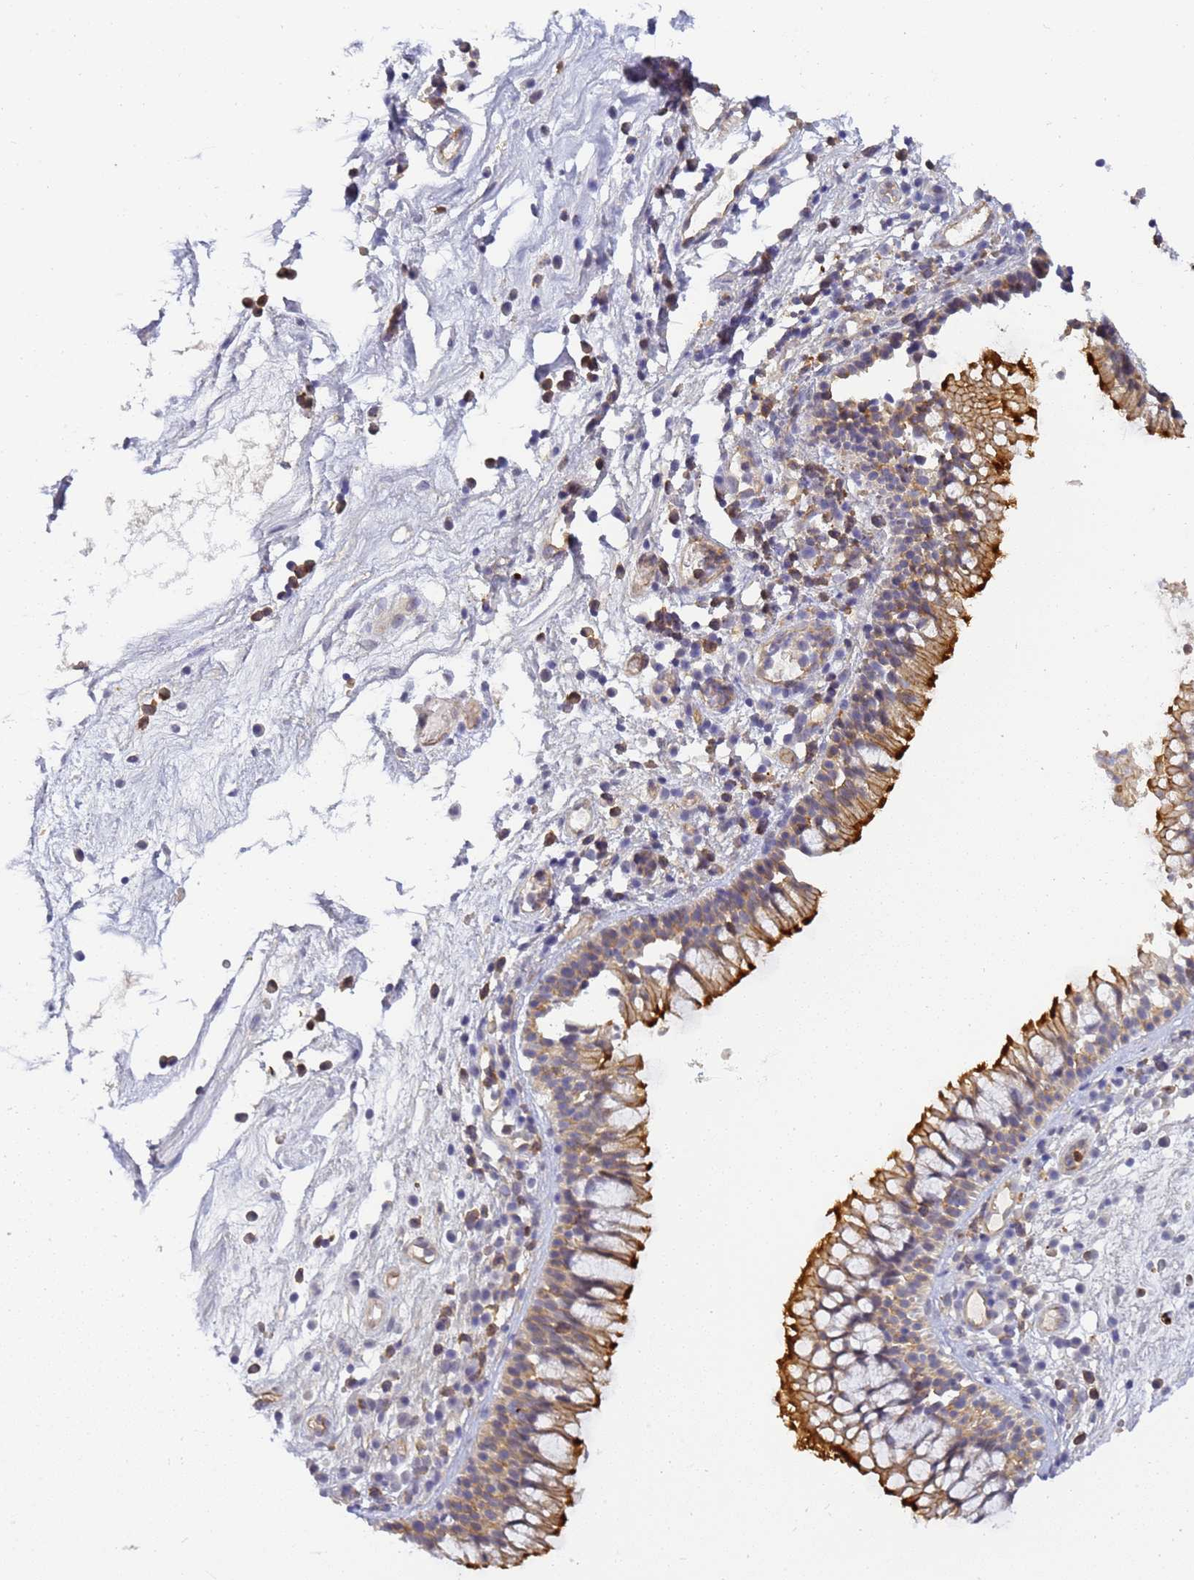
{"staining": {"intensity": "moderate", "quantity": ">75%", "location": "cytoplasmic/membranous"}, "tissue": "nasopharynx", "cell_type": "Respiratory epithelial cells", "image_type": "normal", "snomed": [{"axis": "morphology", "description": "Normal tissue, NOS"}, {"axis": "morphology", "description": "Inflammation, NOS"}, {"axis": "morphology", "description": "Malignant melanoma, Metastatic site"}, {"axis": "topography", "description": "Nasopharynx"}], "caption": "IHC image of unremarkable human nasopharynx stained for a protein (brown), which demonstrates medium levels of moderate cytoplasmic/membranous staining in approximately >75% of respiratory epithelial cells.", "gene": "GON4L", "patient": {"sex": "male", "age": 70}}